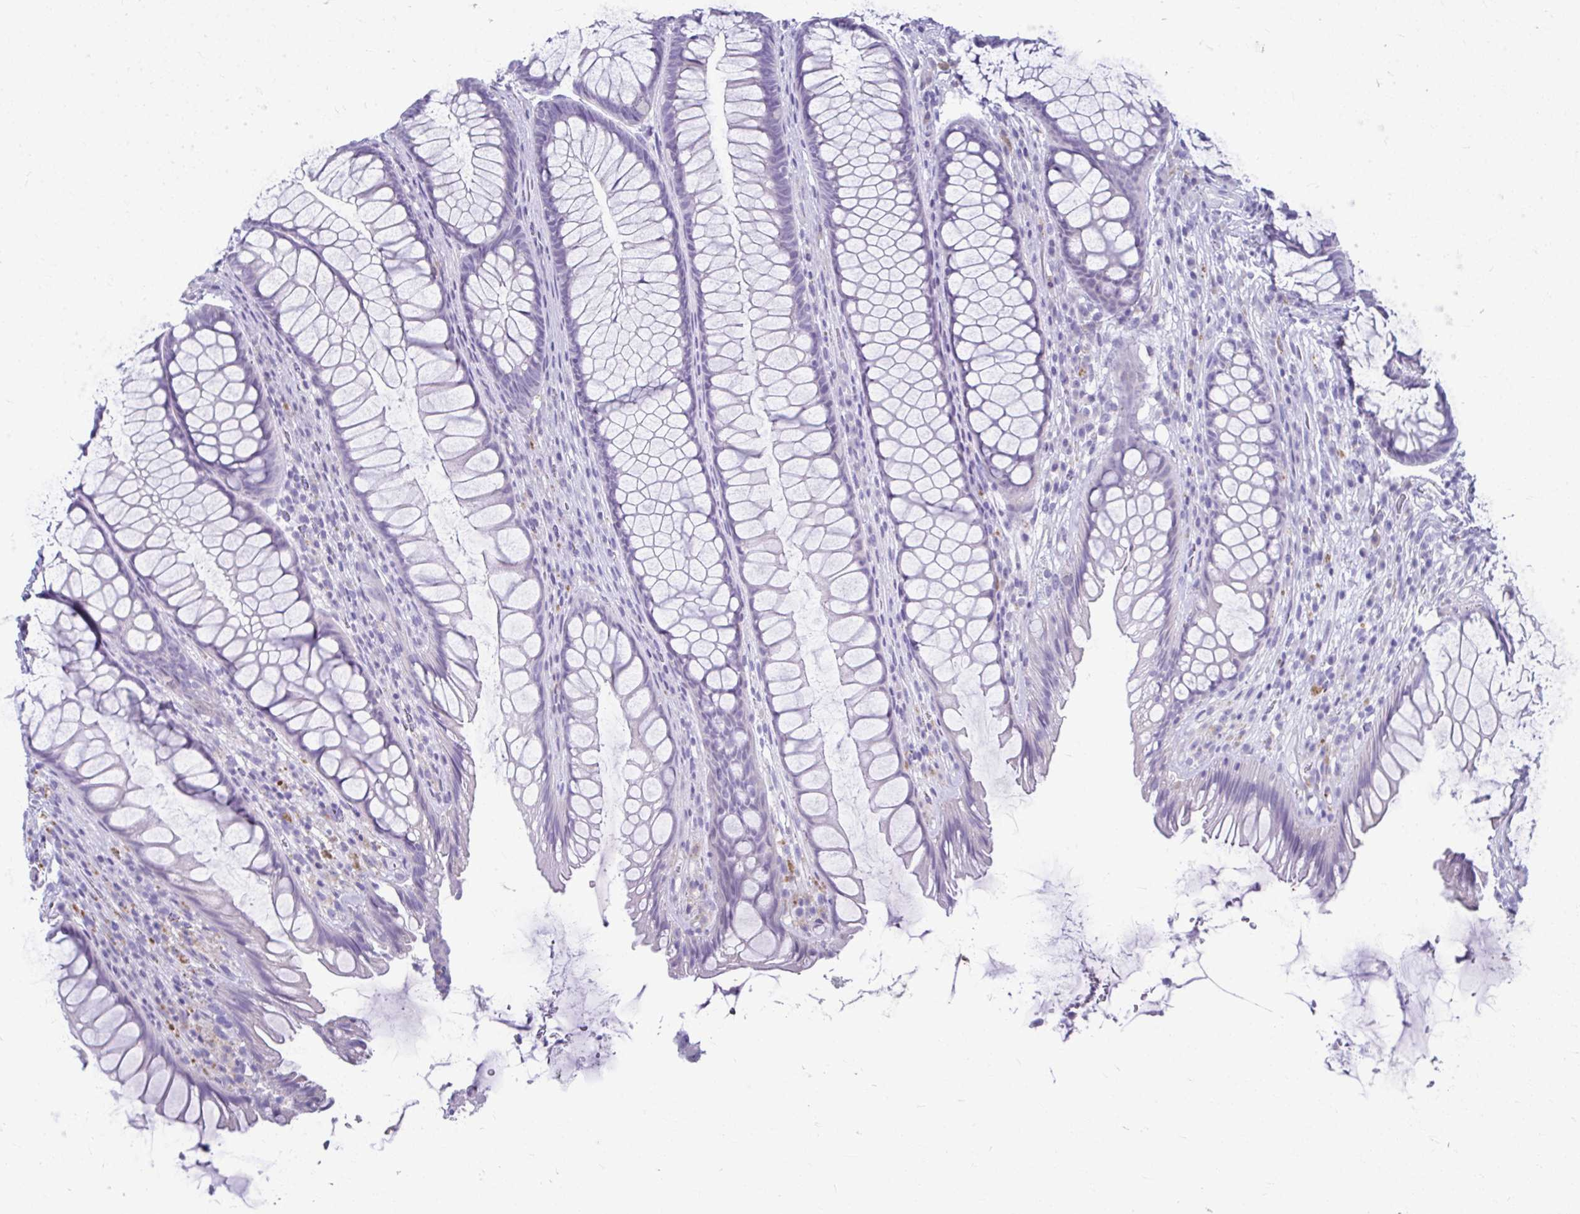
{"staining": {"intensity": "negative", "quantity": "none", "location": "none"}, "tissue": "rectum", "cell_type": "Glandular cells", "image_type": "normal", "snomed": [{"axis": "morphology", "description": "Normal tissue, NOS"}, {"axis": "topography", "description": "Rectum"}], "caption": "Glandular cells are negative for protein expression in unremarkable human rectum. (Stains: DAB (3,3'-diaminobenzidine) IHC with hematoxylin counter stain, Microscopy: brightfield microscopy at high magnification).", "gene": "SERPINI1", "patient": {"sex": "male", "age": 53}}